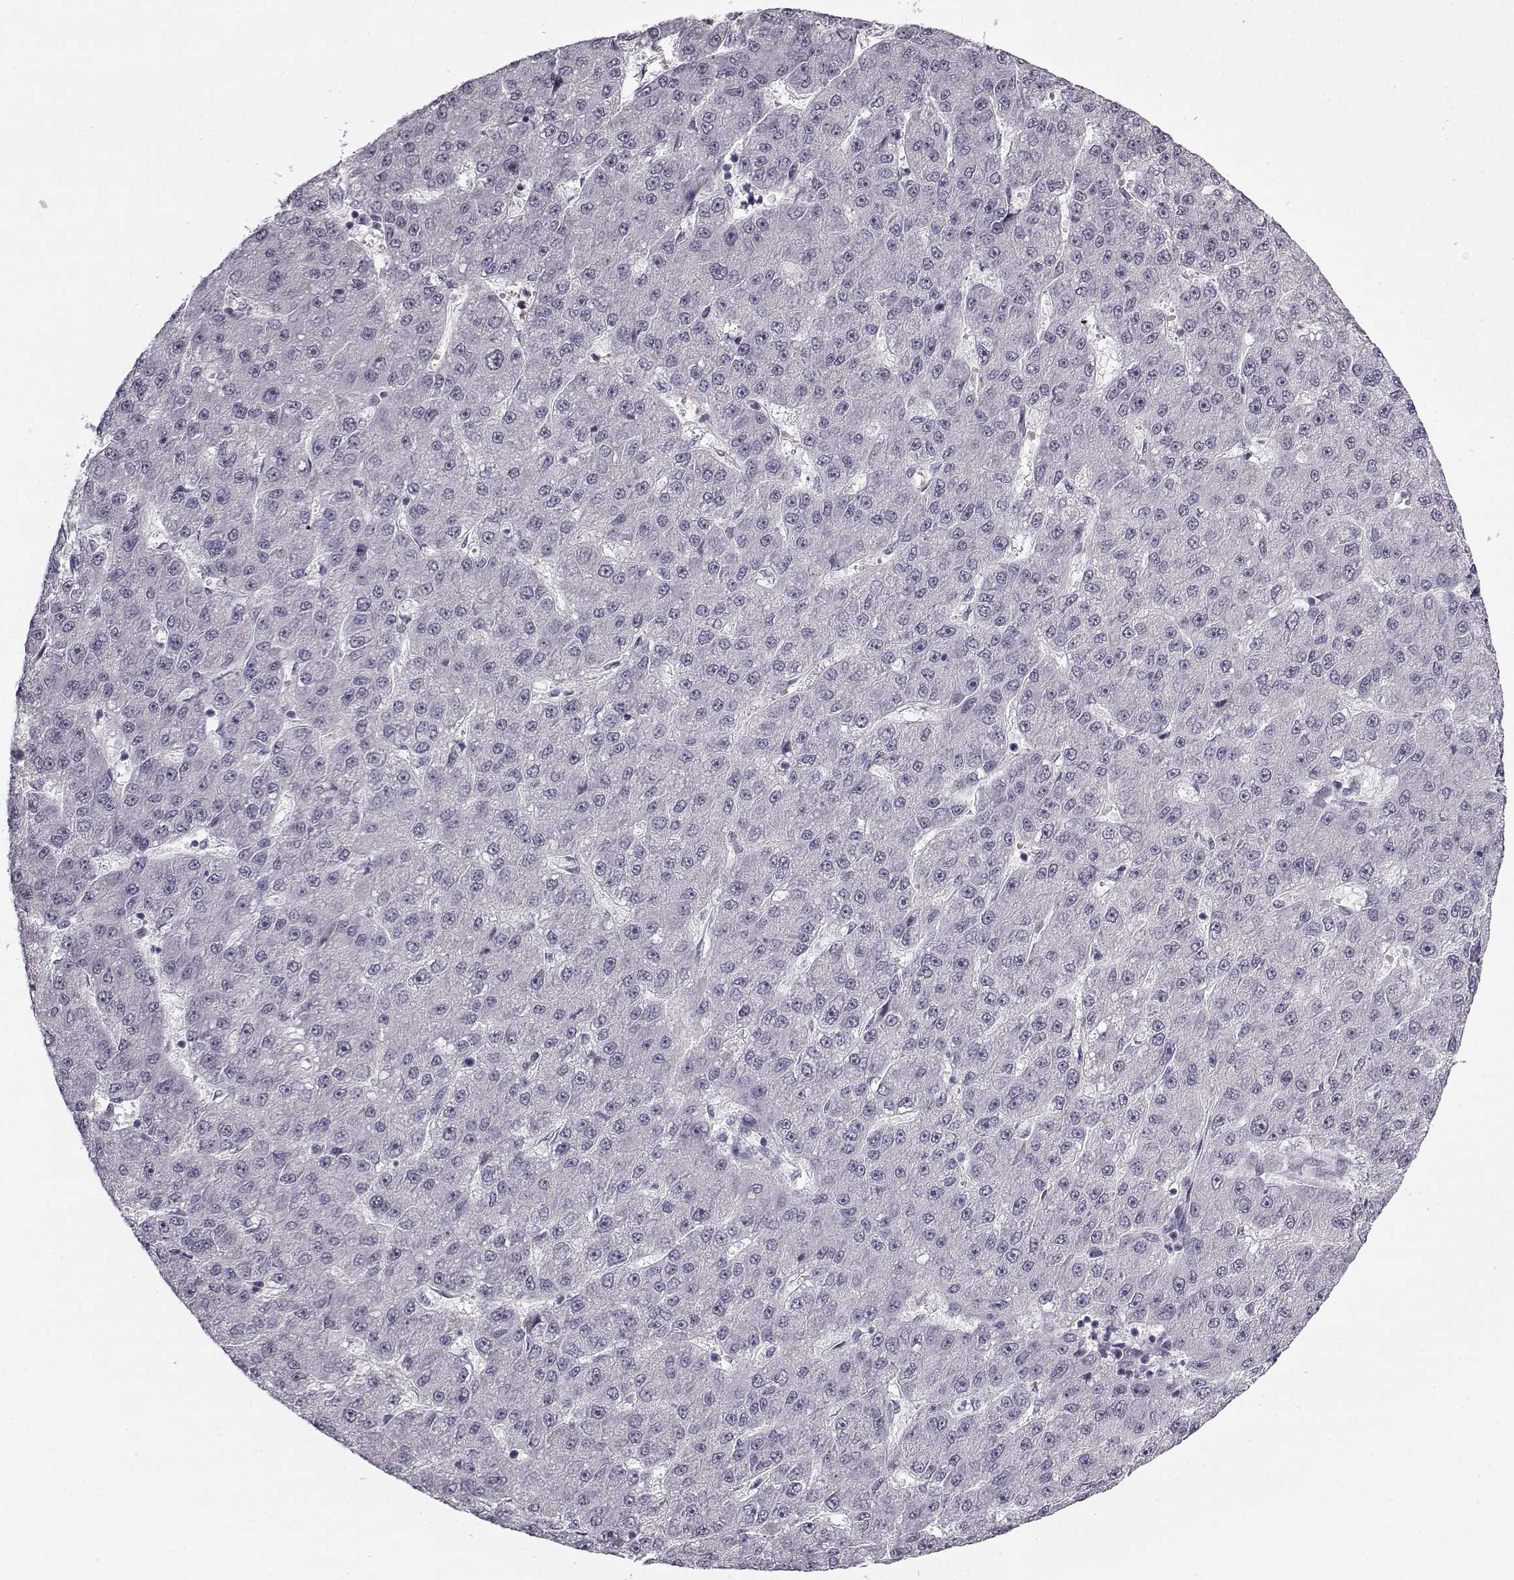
{"staining": {"intensity": "negative", "quantity": "none", "location": "none"}, "tissue": "liver cancer", "cell_type": "Tumor cells", "image_type": "cancer", "snomed": [{"axis": "morphology", "description": "Carcinoma, Hepatocellular, NOS"}, {"axis": "topography", "description": "Liver"}], "caption": "Tumor cells show no significant protein staining in liver cancer.", "gene": "SNCA", "patient": {"sex": "male", "age": 67}}